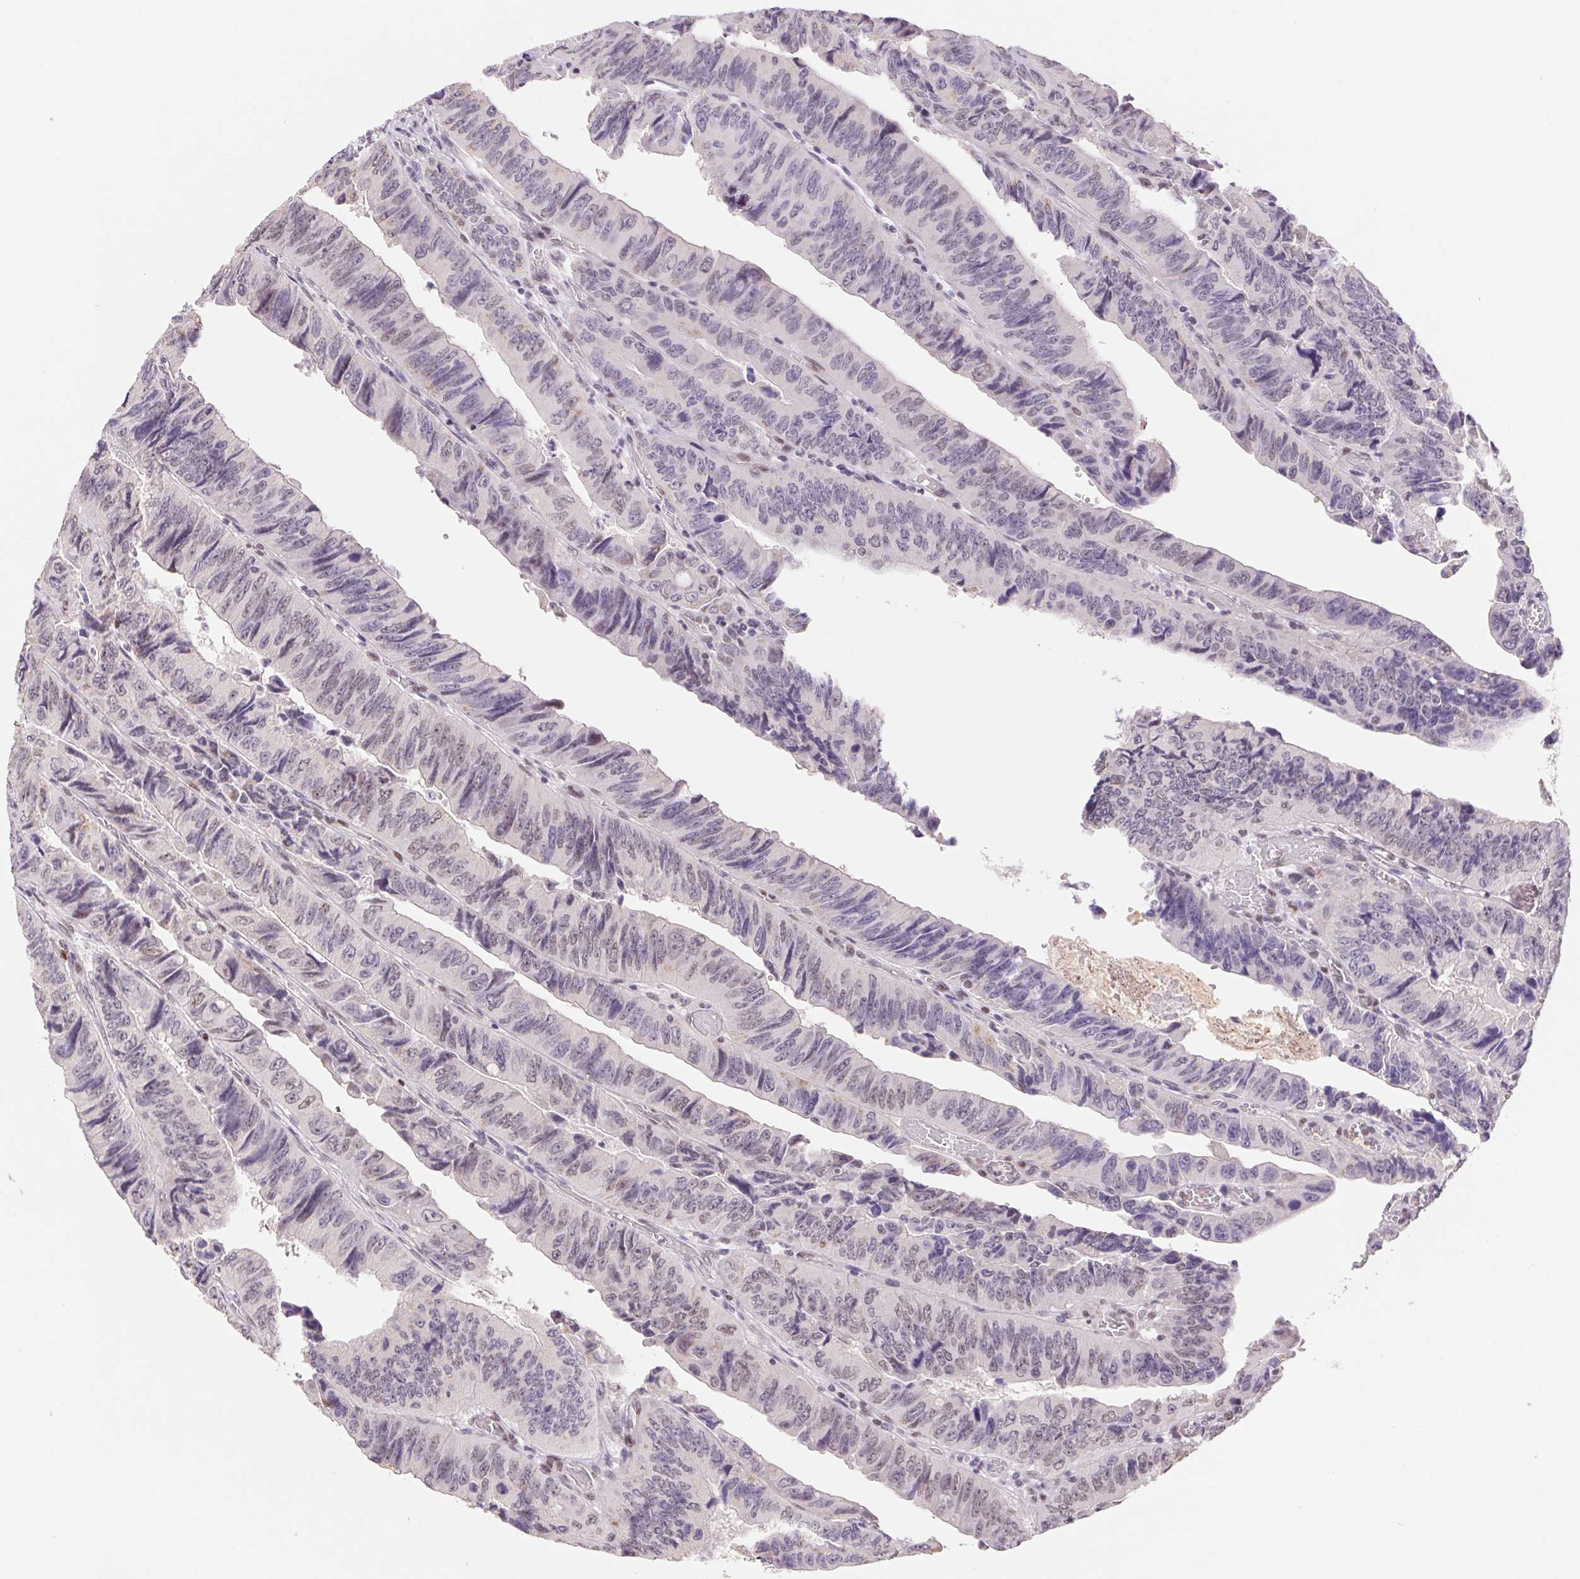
{"staining": {"intensity": "weak", "quantity": "25%-75%", "location": "nuclear"}, "tissue": "colorectal cancer", "cell_type": "Tumor cells", "image_type": "cancer", "snomed": [{"axis": "morphology", "description": "Adenocarcinoma, NOS"}, {"axis": "topography", "description": "Colon"}], "caption": "Brown immunohistochemical staining in human colorectal cancer shows weak nuclear expression in approximately 25%-75% of tumor cells.", "gene": "TRERF1", "patient": {"sex": "female", "age": 84}}